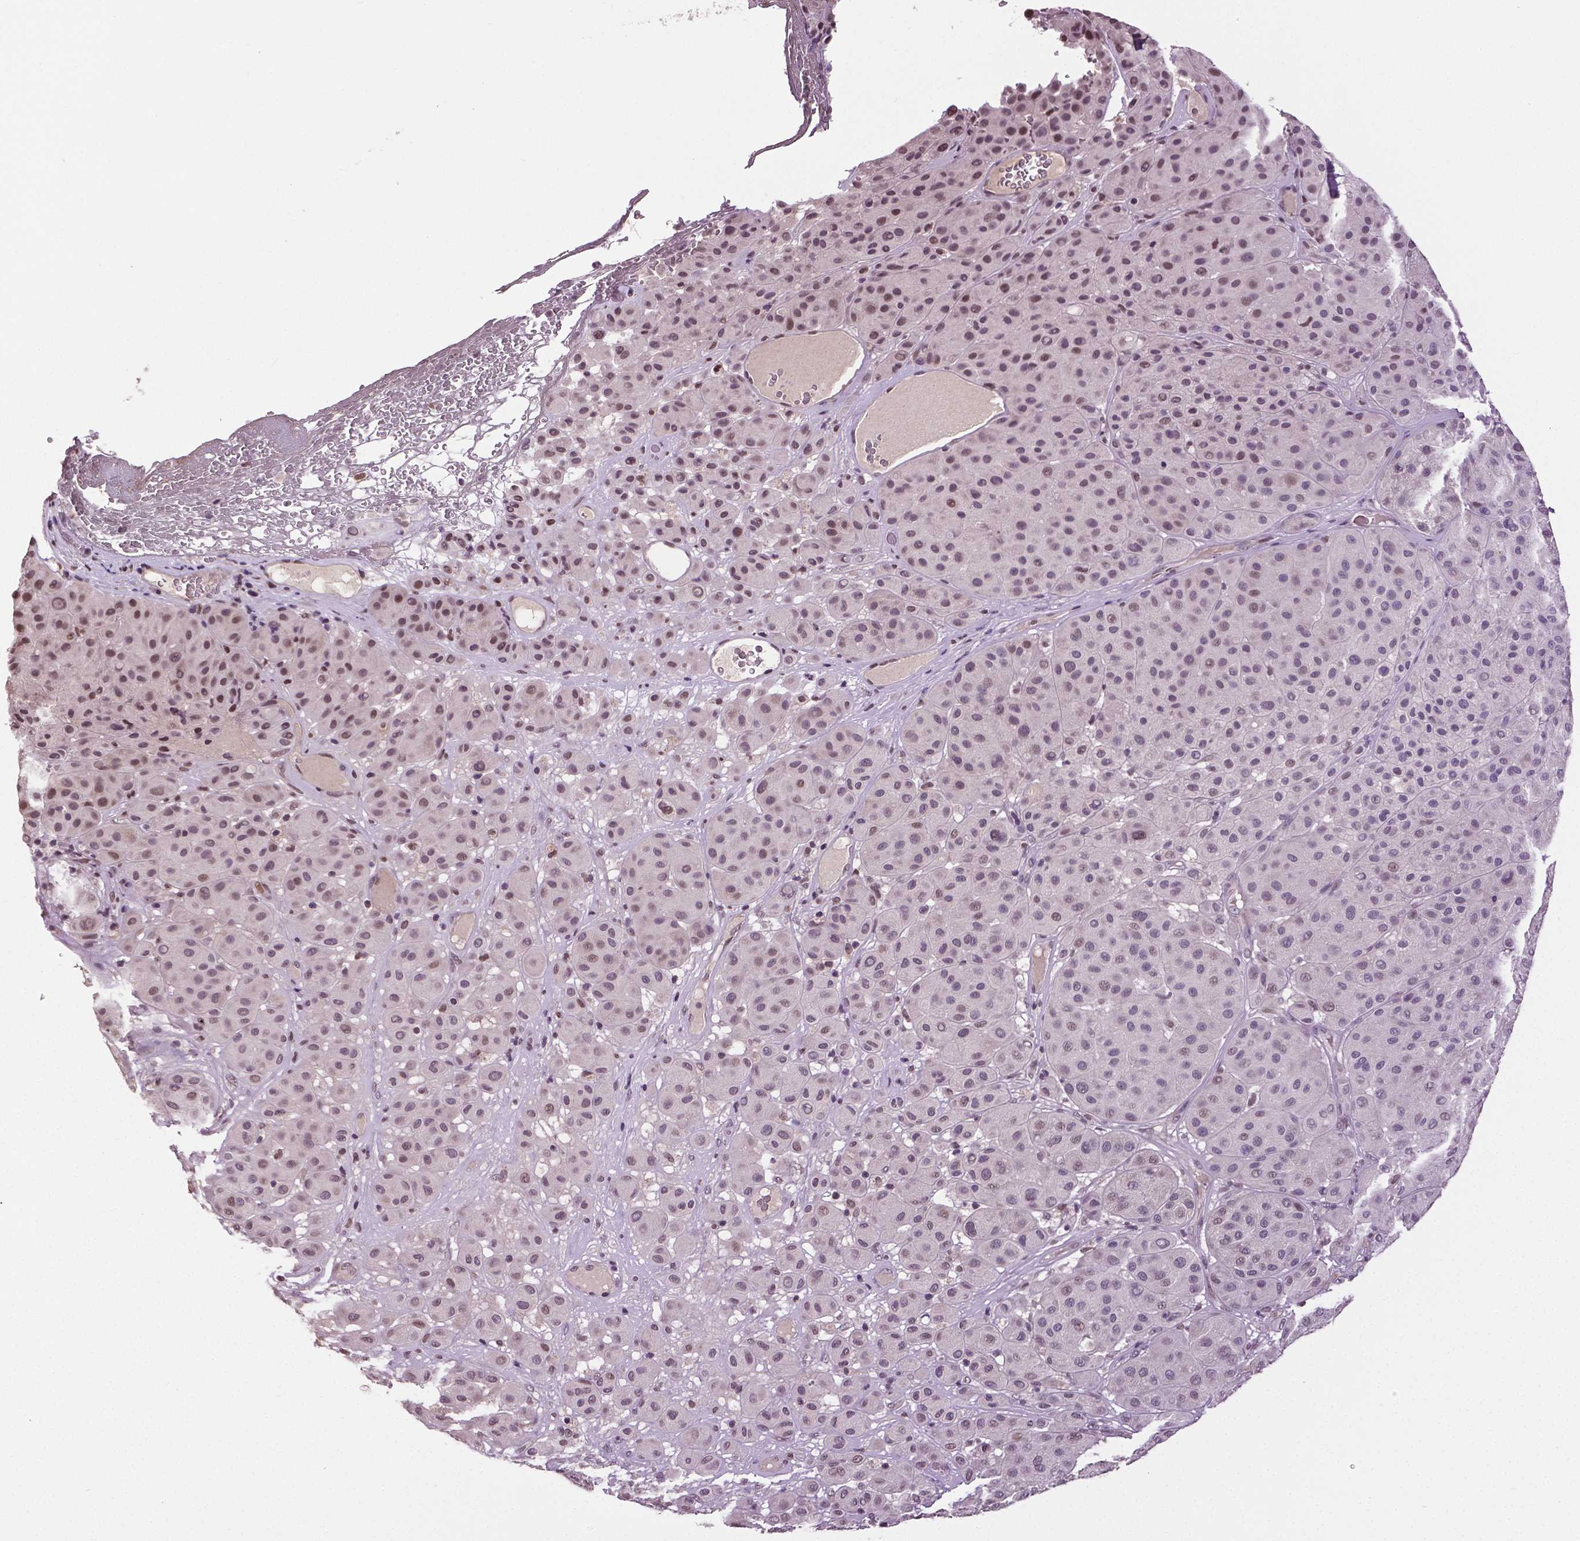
{"staining": {"intensity": "weak", "quantity": ">75%", "location": "nuclear"}, "tissue": "melanoma", "cell_type": "Tumor cells", "image_type": "cancer", "snomed": [{"axis": "morphology", "description": "Malignant melanoma, Metastatic site"}, {"axis": "topography", "description": "Smooth muscle"}], "caption": "Human malignant melanoma (metastatic site) stained with a brown dye displays weak nuclear positive expression in approximately >75% of tumor cells.", "gene": "DLX5", "patient": {"sex": "male", "age": 41}}